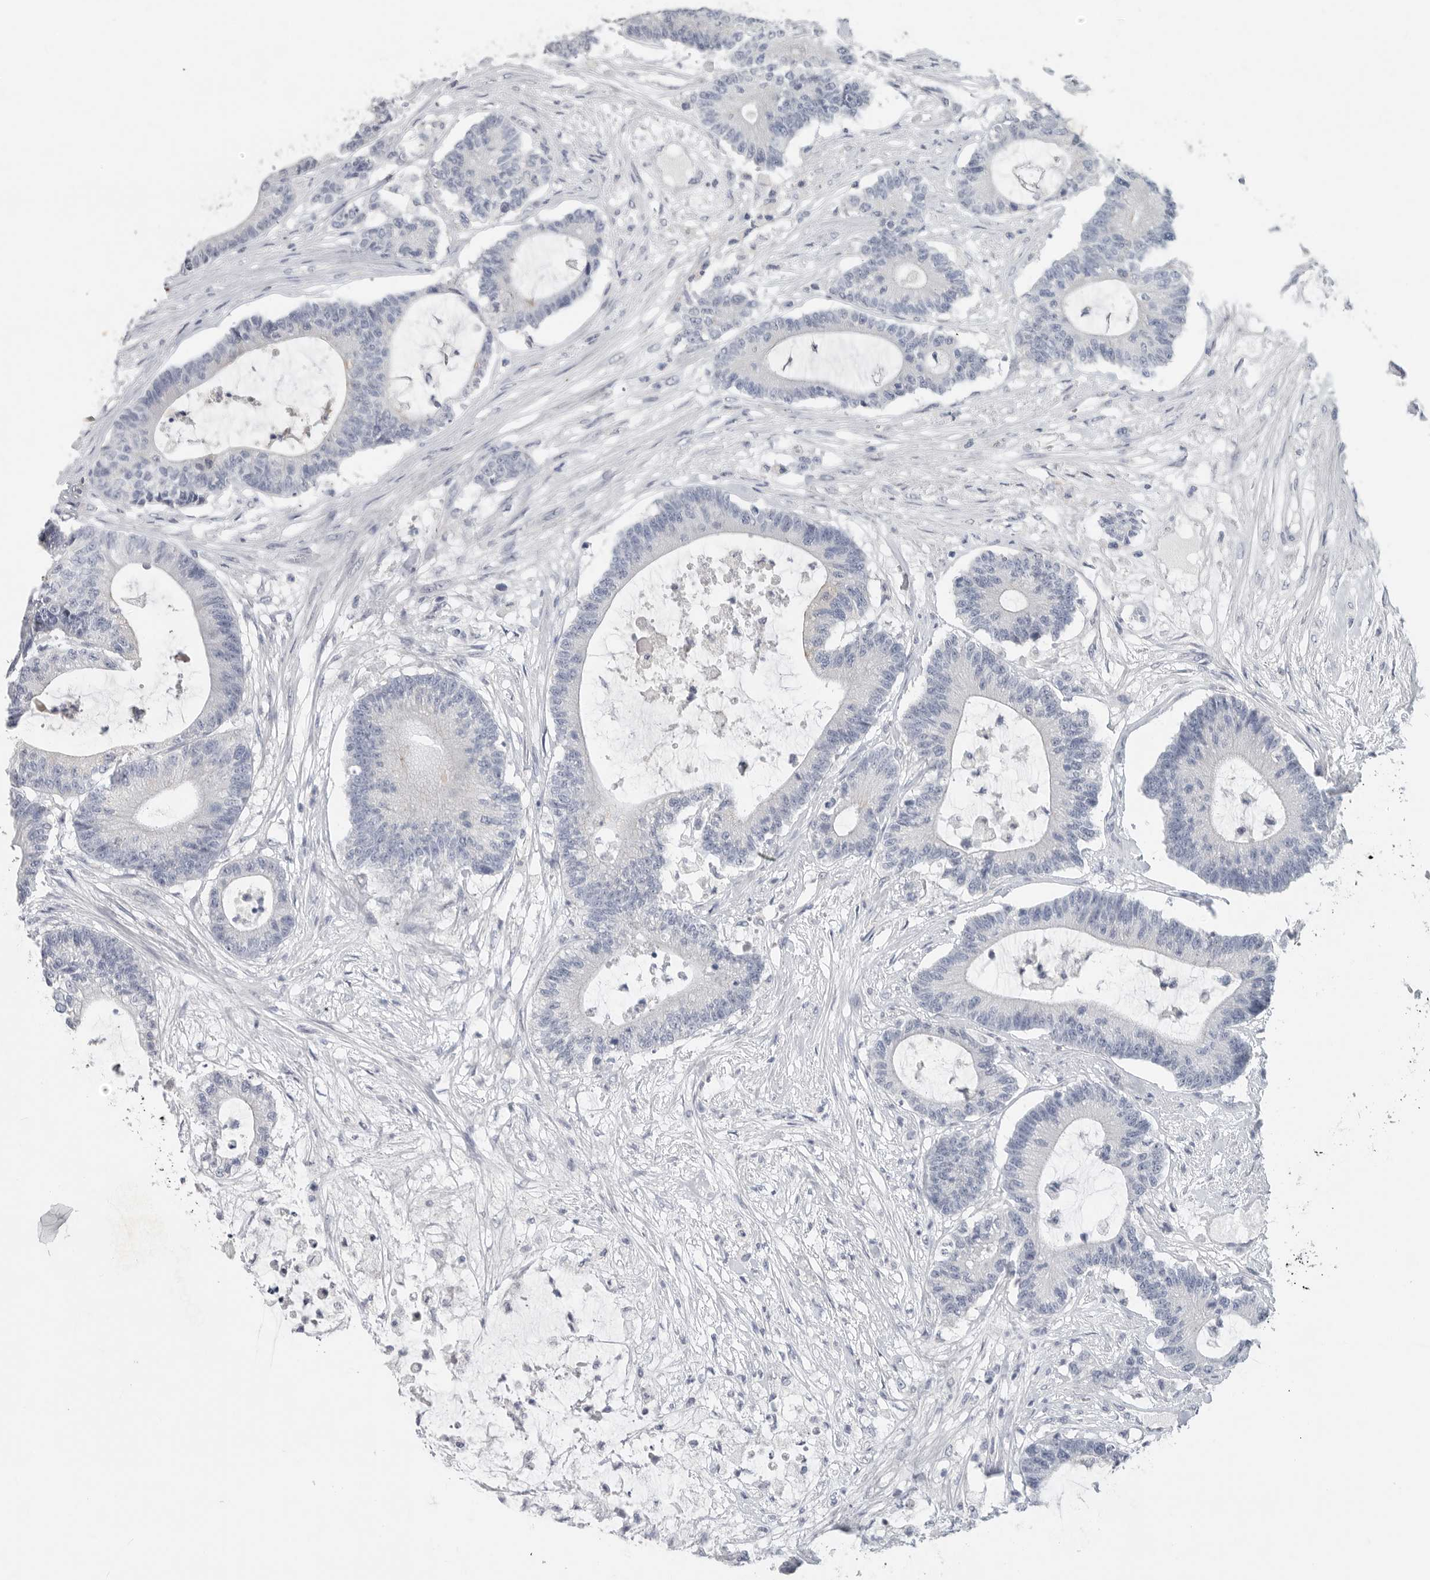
{"staining": {"intensity": "negative", "quantity": "none", "location": "none"}, "tissue": "colorectal cancer", "cell_type": "Tumor cells", "image_type": "cancer", "snomed": [{"axis": "morphology", "description": "Adenocarcinoma, NOS"}, {"axis": "topography", "description": "Colon"}], "caption": "A micrograph of colorectal cancer (adenocarcinoma) stained for a protein shows no brown staining in tumor cells. (Brightfield microscopy of DAB IHC at high magnification).", "gene": "REG4", "patient": {"sex": "female", "age": 84}}